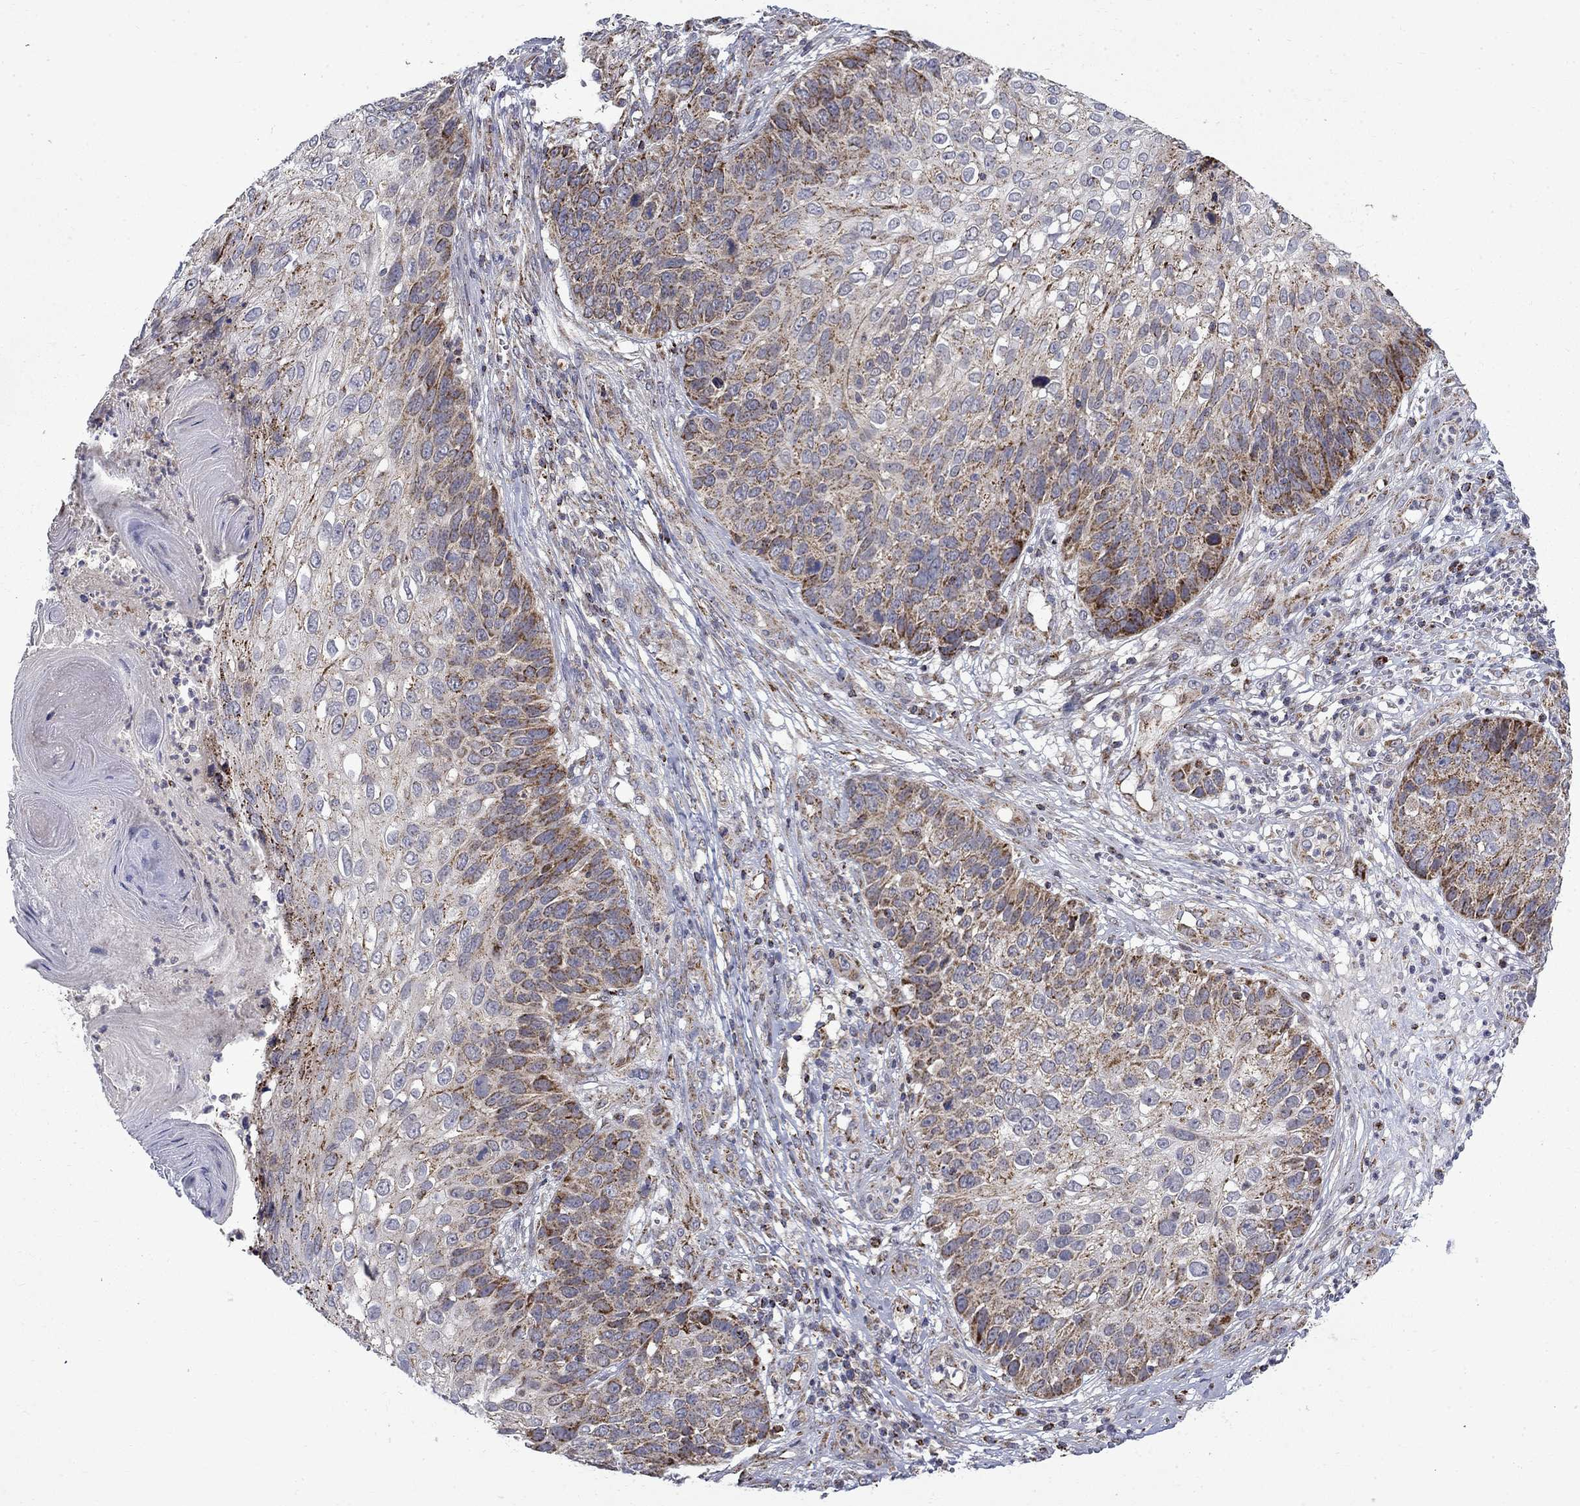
{"staining": {"intensity": "moderate", "quantity": ">75%", "location": "cytoplasmic/membranous"}, "tissue": "skin cancer", "cell_type": "Tumor cells", "image_type": "cancer", "snomed": [{"axis": "morphology", "description": "Squamous cell carcinoma, NOS"}, {"axis": "topography", "description": "Skin"}], "caption": "Approximately >75% of tumor cells in skin cancer (squamous cell carcinoma) exhibit moderate cytoplasmic/membranous protein staining as visualized by brown immunohistochemical staining.", "gene": "PCBP3", "patient": {"sex": "male", "age": 92}}